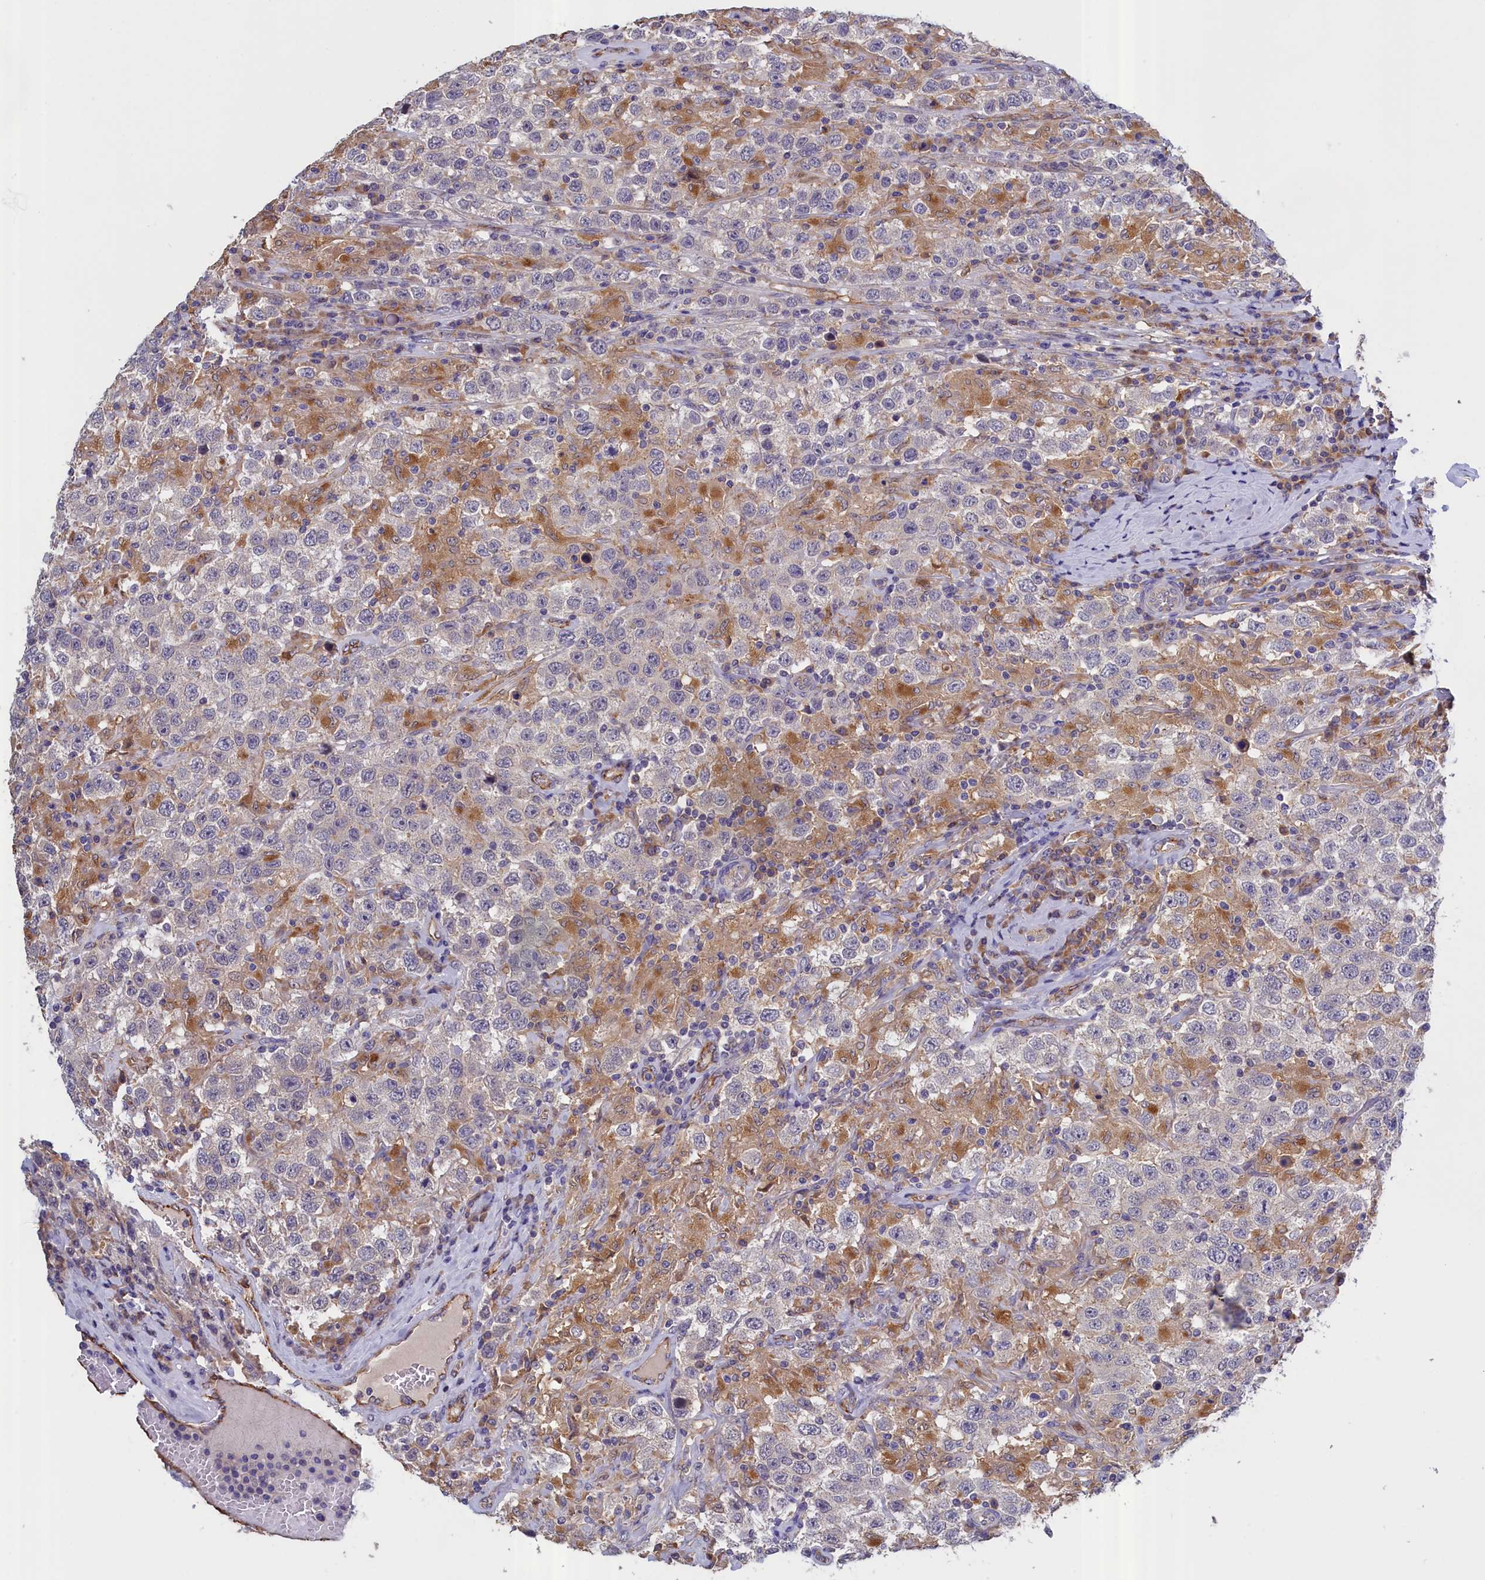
{"staining": {"intensity": "negative", "quantity": "none", "location": "none"}, "tissue": "testis cancer", "cell_type": "Tumor cells", "image_type": "cancer", "snomed": [{"axis": "morphology", "description": "Seminoma, NOS"}, {"axis": "topography", "description": "Testis"}], "caption": "Tumor cells are negative for protein expression in human testis cancer.", "gene": "COL19A1", "patient": {"sex": "male", "age": 41}}